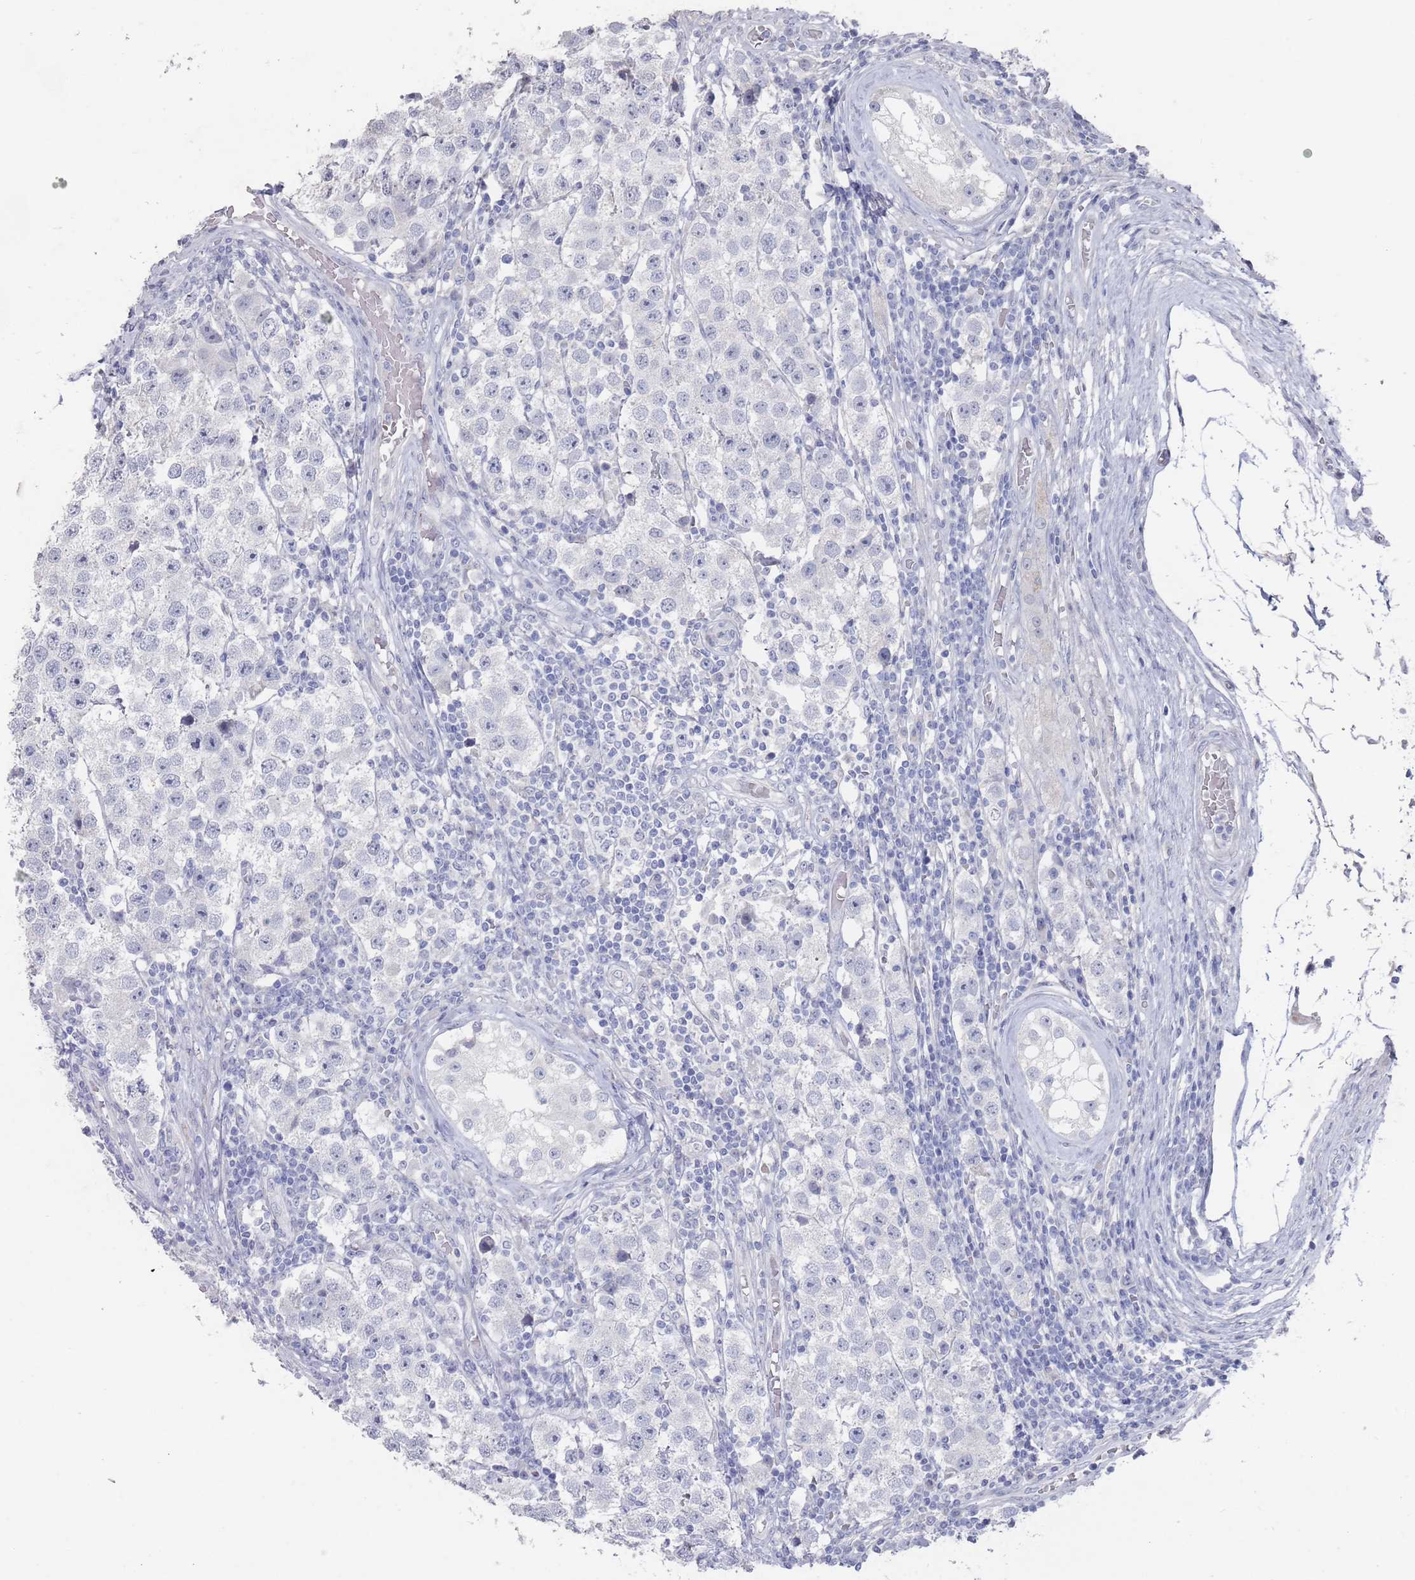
{"staining": {"intensity": "negative", "quantity": "none", "location": "none"}, "tissue": "testis cancer", "cell_type": "Tumor cells", "image_type": "cancer", "snomed": [{"axis": "morphology", "description": "Seminoma, NOS"}, {"axis": "topography", "description": "Testis"}], "caption": "Tumor cells are negative for brown protein staining in testis cancer. (DAB (3,3'-diaminobenzidine) immunohistochemistry, high magnification).", "gene": "PROM2", "patient": {"sex": "male", "age": 34}}